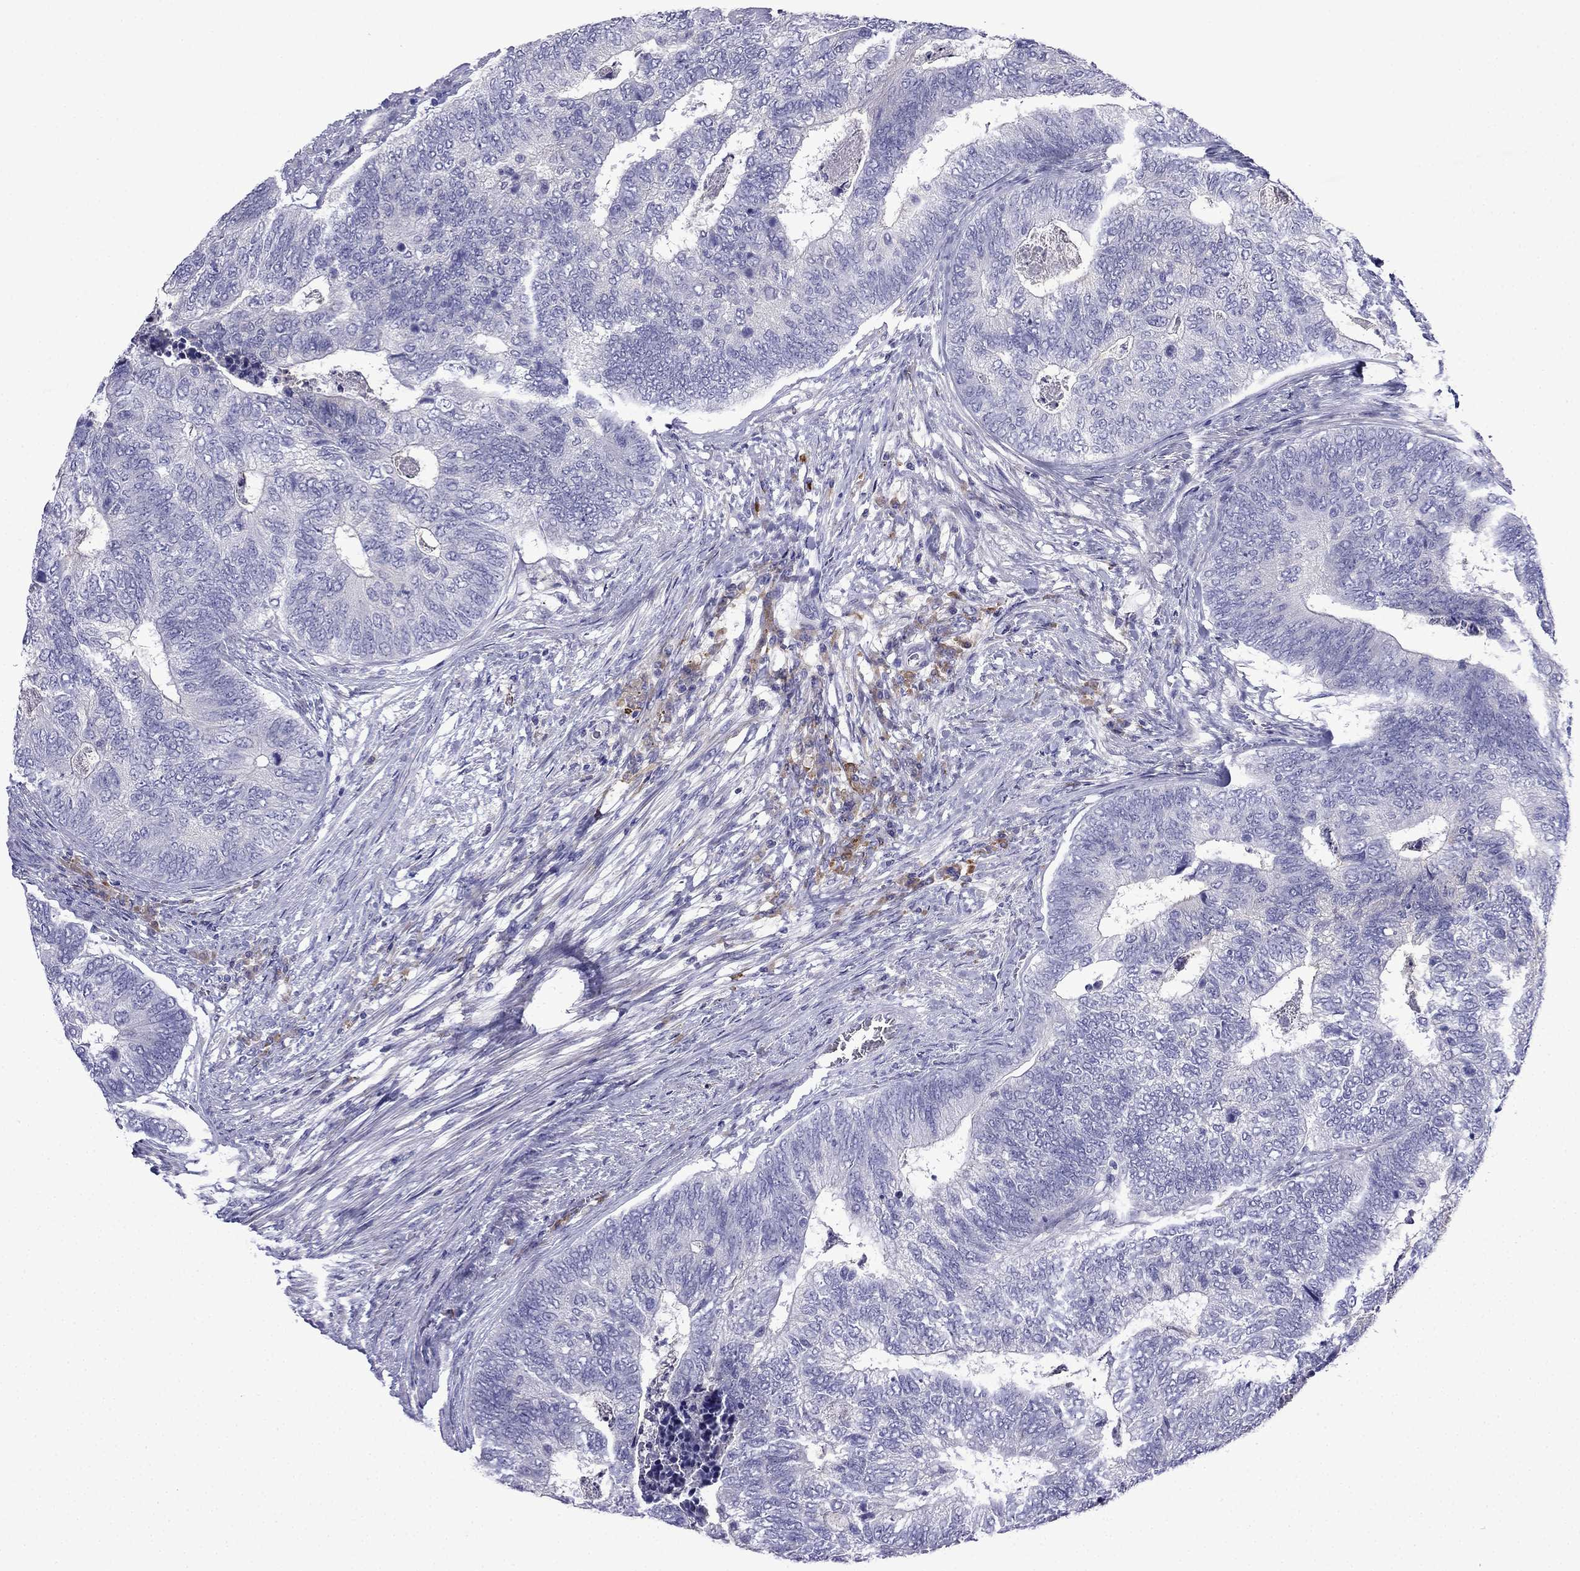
{"staining": {"intensity": "negative", "quantity": "none", "location": "none"}, "tissue": "colorectal cancer", "cell_type": "Tumor cells", "image_type": "cancer", "snomed": [{"axis": "morphology", "description": "Adenocarcinoma, NOS"}, {"axis": "topography", "description": "Colon"}], "caption": "Colorectal cancer stained for a protein using IHC shows no positivity tumor cells.", "gene": "TSSK4", "patient": {"sex": "female", "age": 67}}